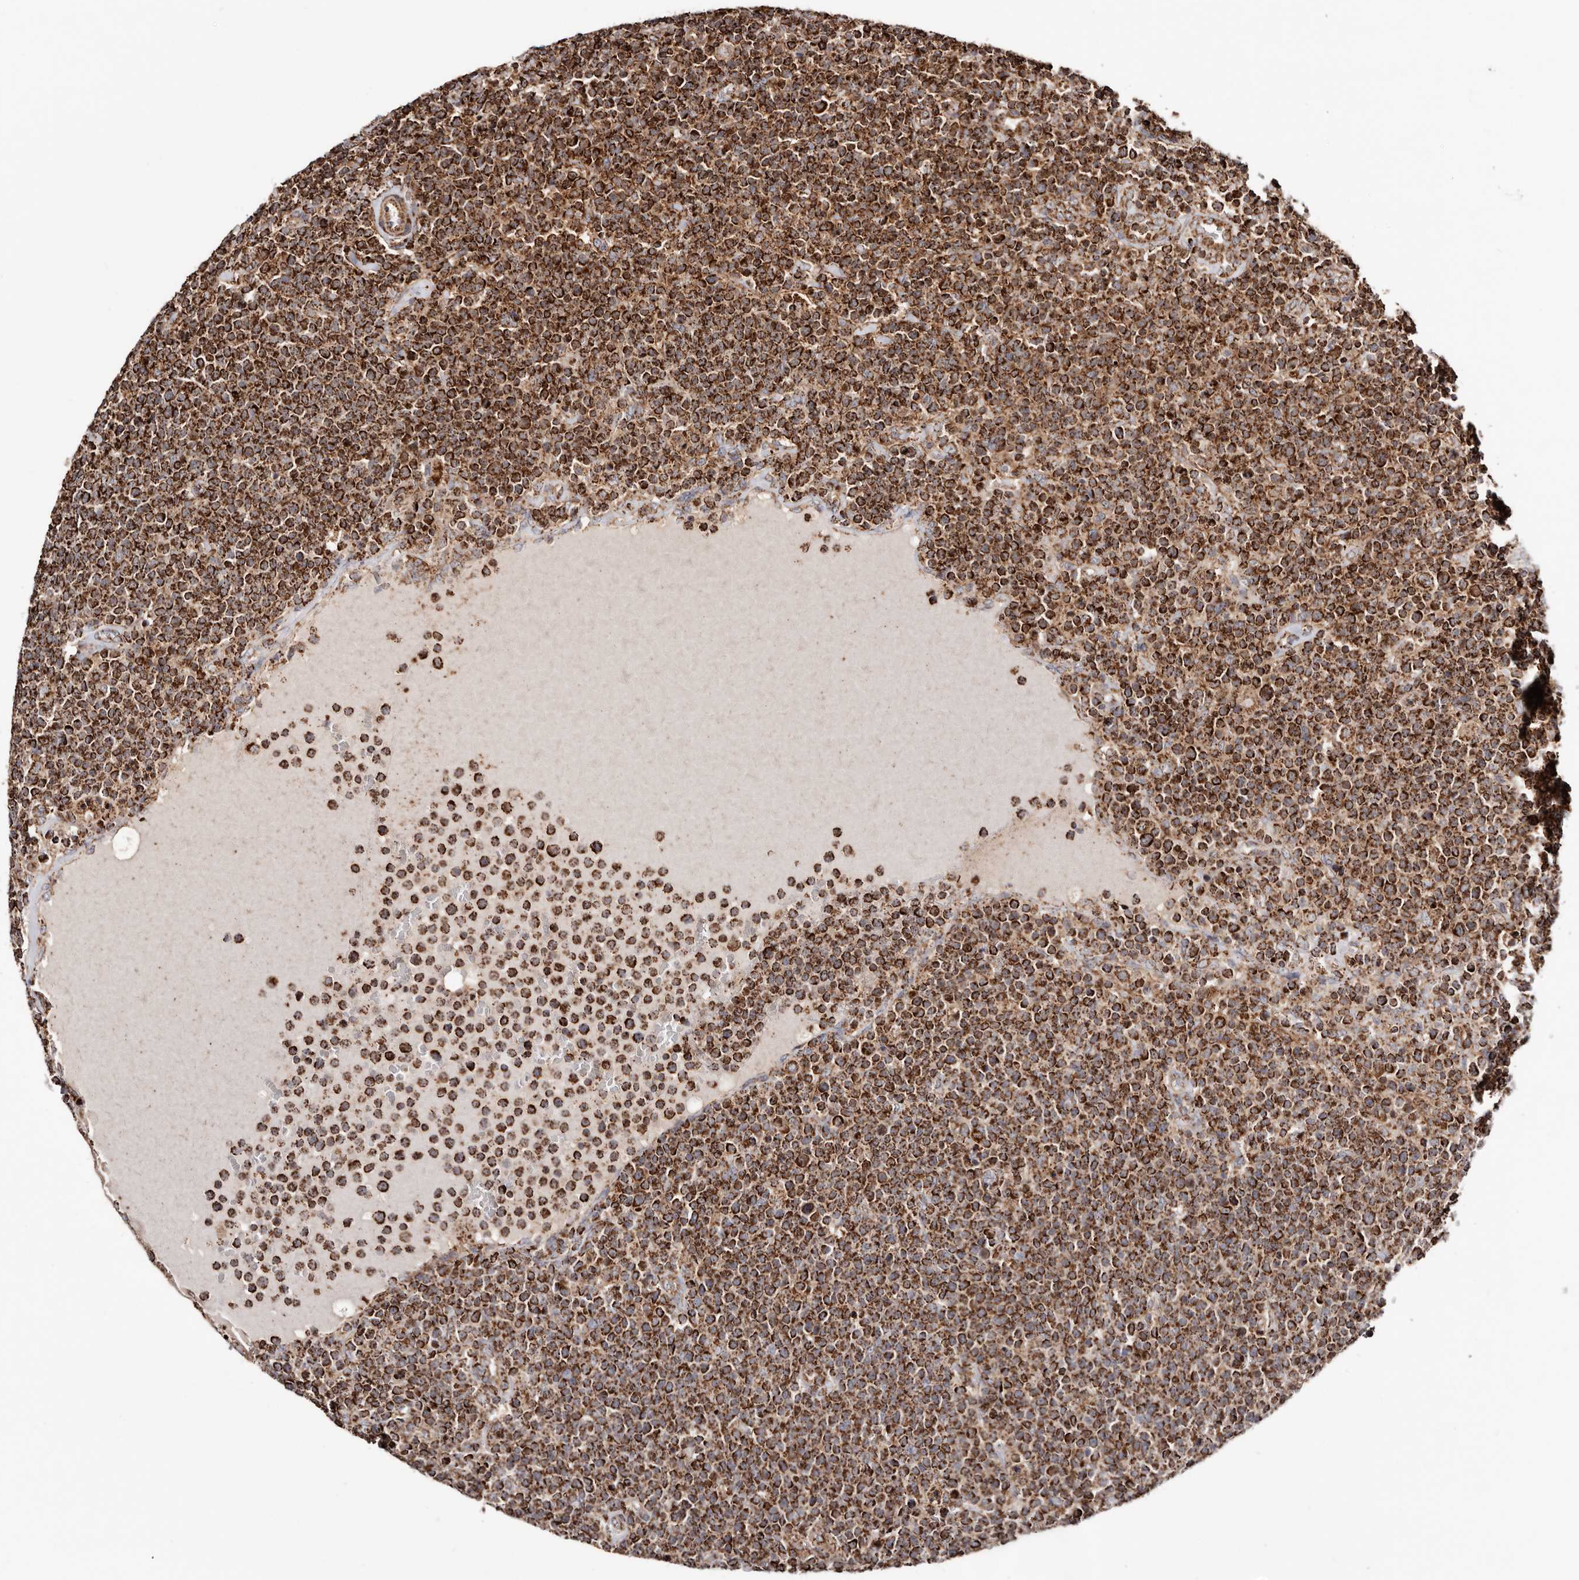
{"staining": {"intensity": "strong", "quantity": ">75%", "location": "cytoplasmic/membranous"}, "tissue": "lymphoma", "cell_type": "Tumor cells", "image_type": "cancer", "snomed": [{"axis": "morphology", "description": "Malignant lymphoma, non-Hodgkin's type, High grade"}, {"axis": "topography", "description": "Lymph node"}], "caption": "Protein staining of lymphoma tissue exhibits strong cytoplasmic/membranous expression in approximately >75% of tumor cells.", "gene": "PRKACB", "patient": {"sex": "male", "age": 61}}